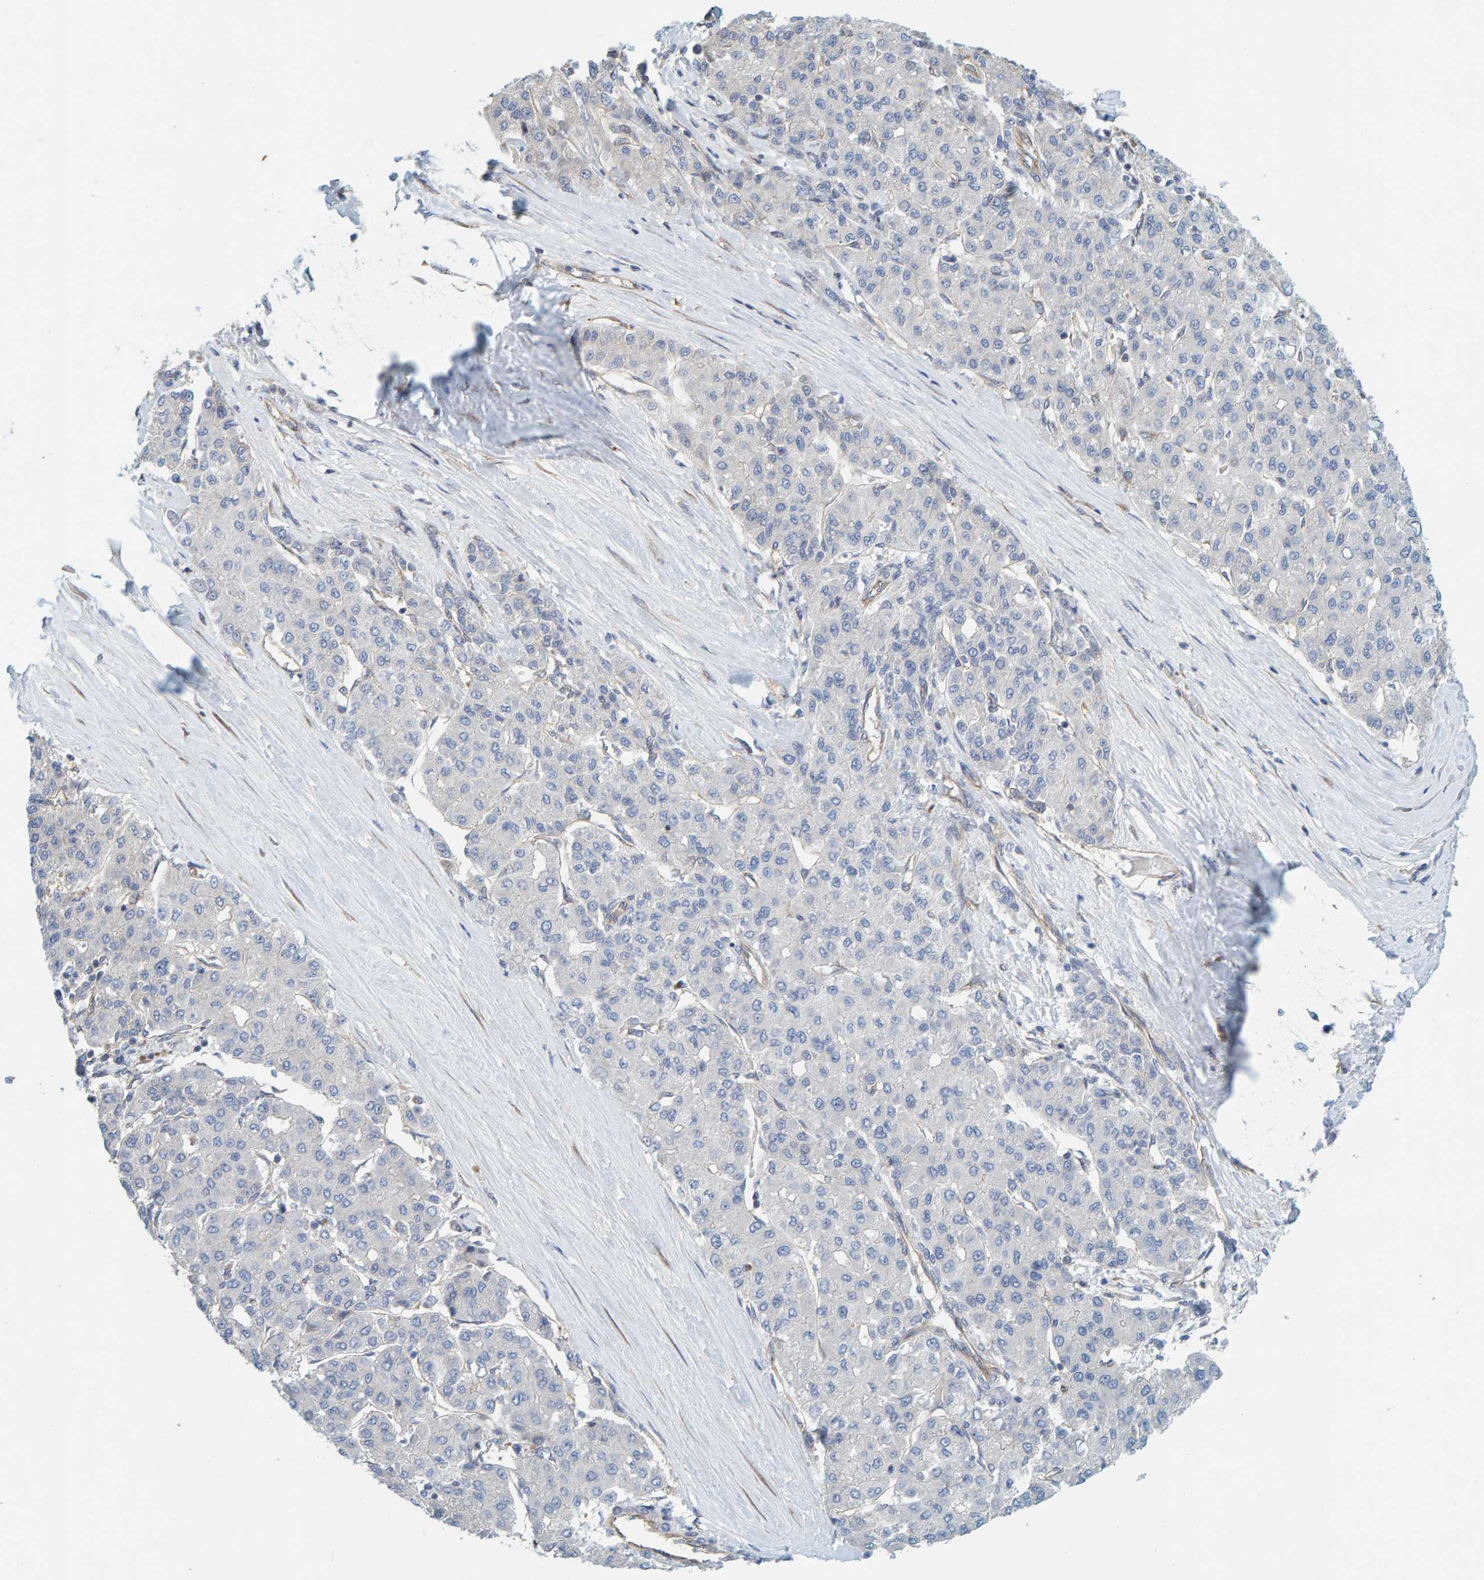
{"staining": {"intensity": "negative", "quantity": "none", "location": "none"}, "tissue": "liver cancer", "cell_type": "Tumor cells", "image_type": "cancer", "snomed": [{"axis": "morphology", "description": "Carcinoma, Hepatocellular, NOS"}, {"axis": "topography", "description": "Liver"}], "caption": "Tumor cells are negative for brown protein staining in liver cancer.", "gene": "PRKD2", "patient": {"sex": "male", "age": 65}}